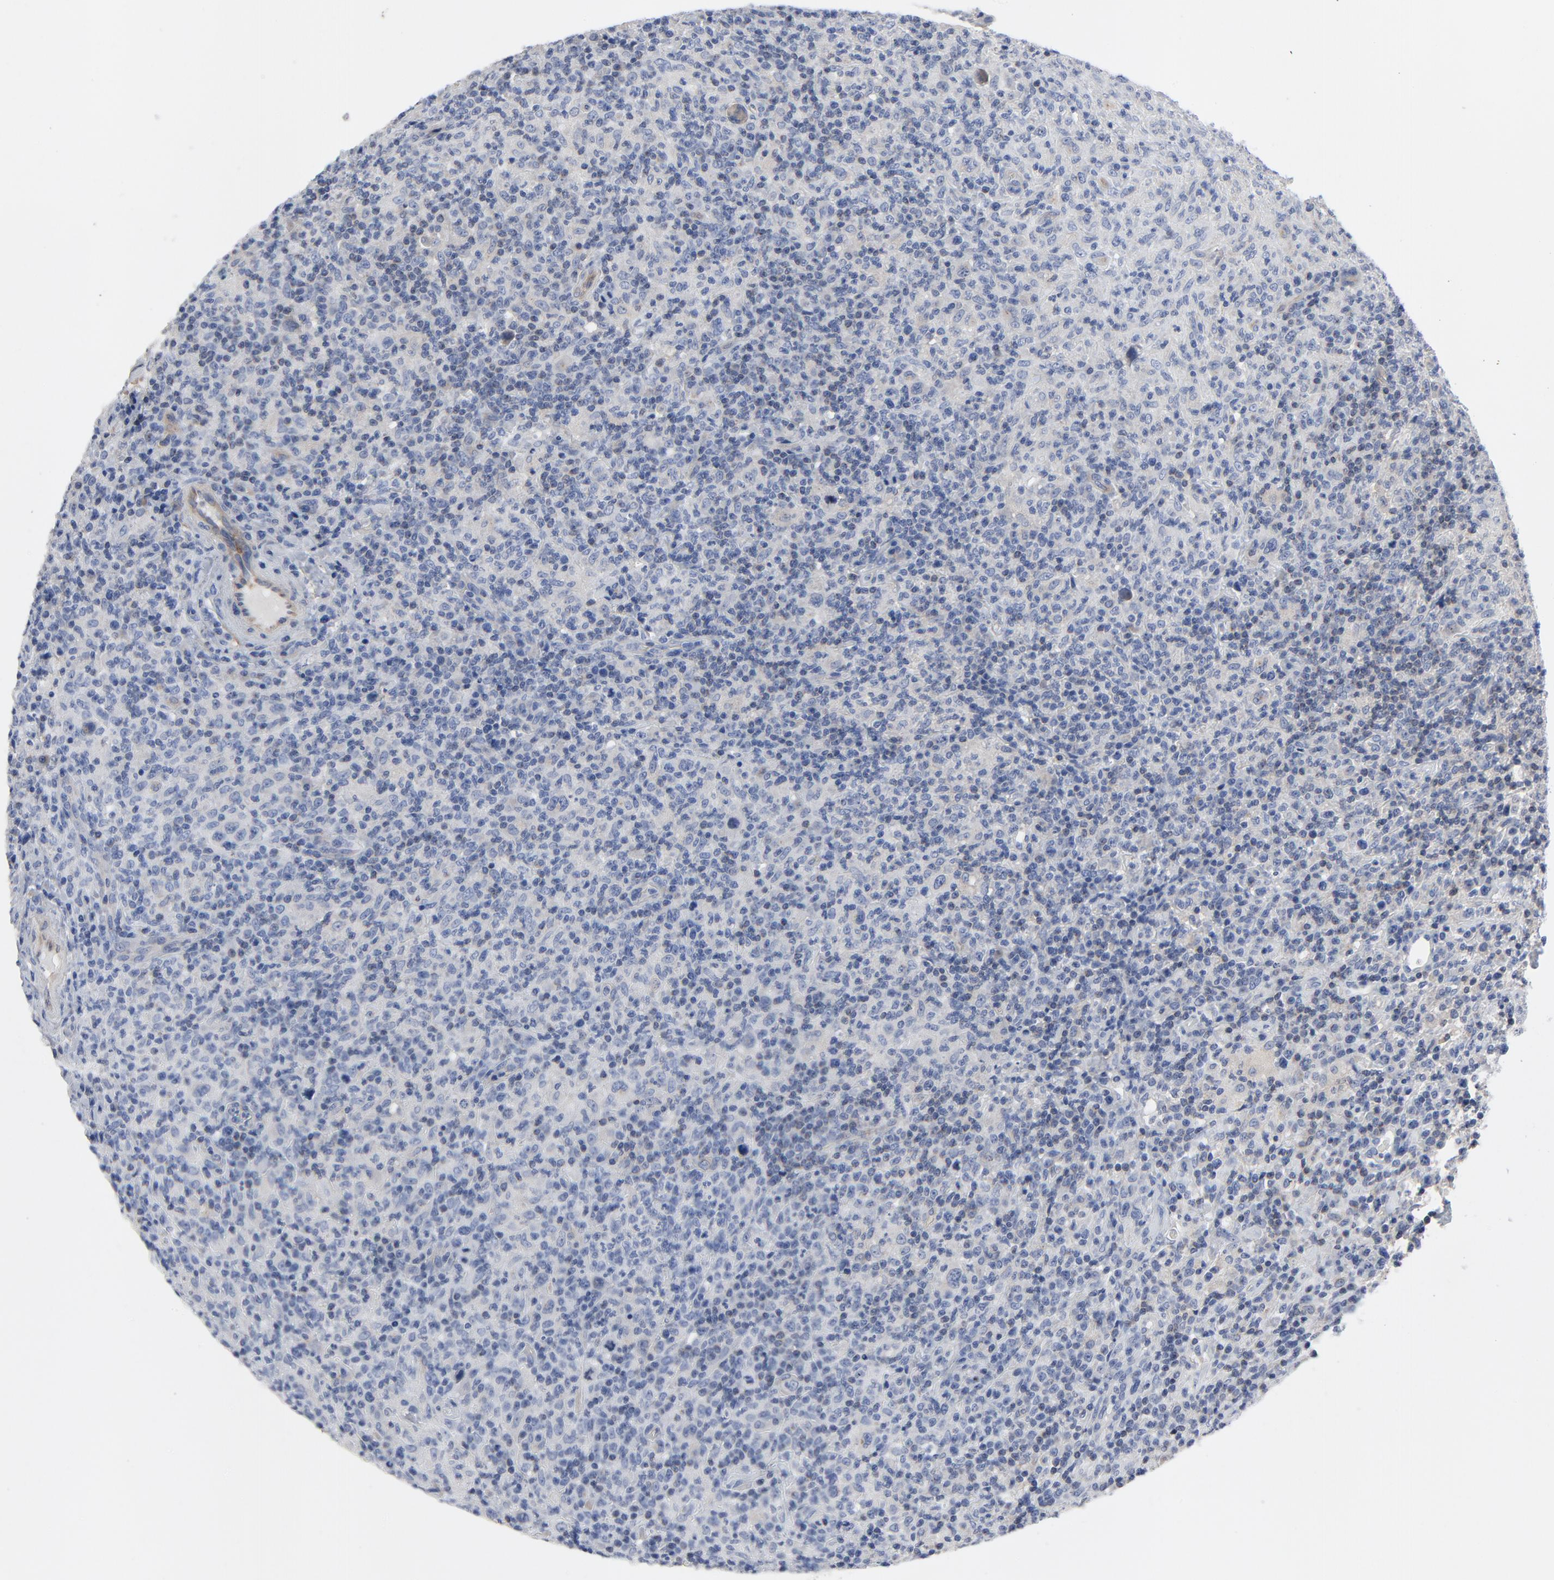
{"staining": {"intensity": "negative", "quantity": "none", "location": "none"}, "tissue": "lymphoma", "cell_type": "Tumor cells", "image_type": "cancer", "snomed": [{"axis": "morphology", "description": "Hodgkin's disease, NOS"}, {"axis": "topography", "description": "Lymph node"}], "caption": "The immunohistochemistry image has no significant positivity in tumor cells of lymphoma tissue.", "gene": "DYNLT3", "patient": {"sex": "male", "age": 65}}